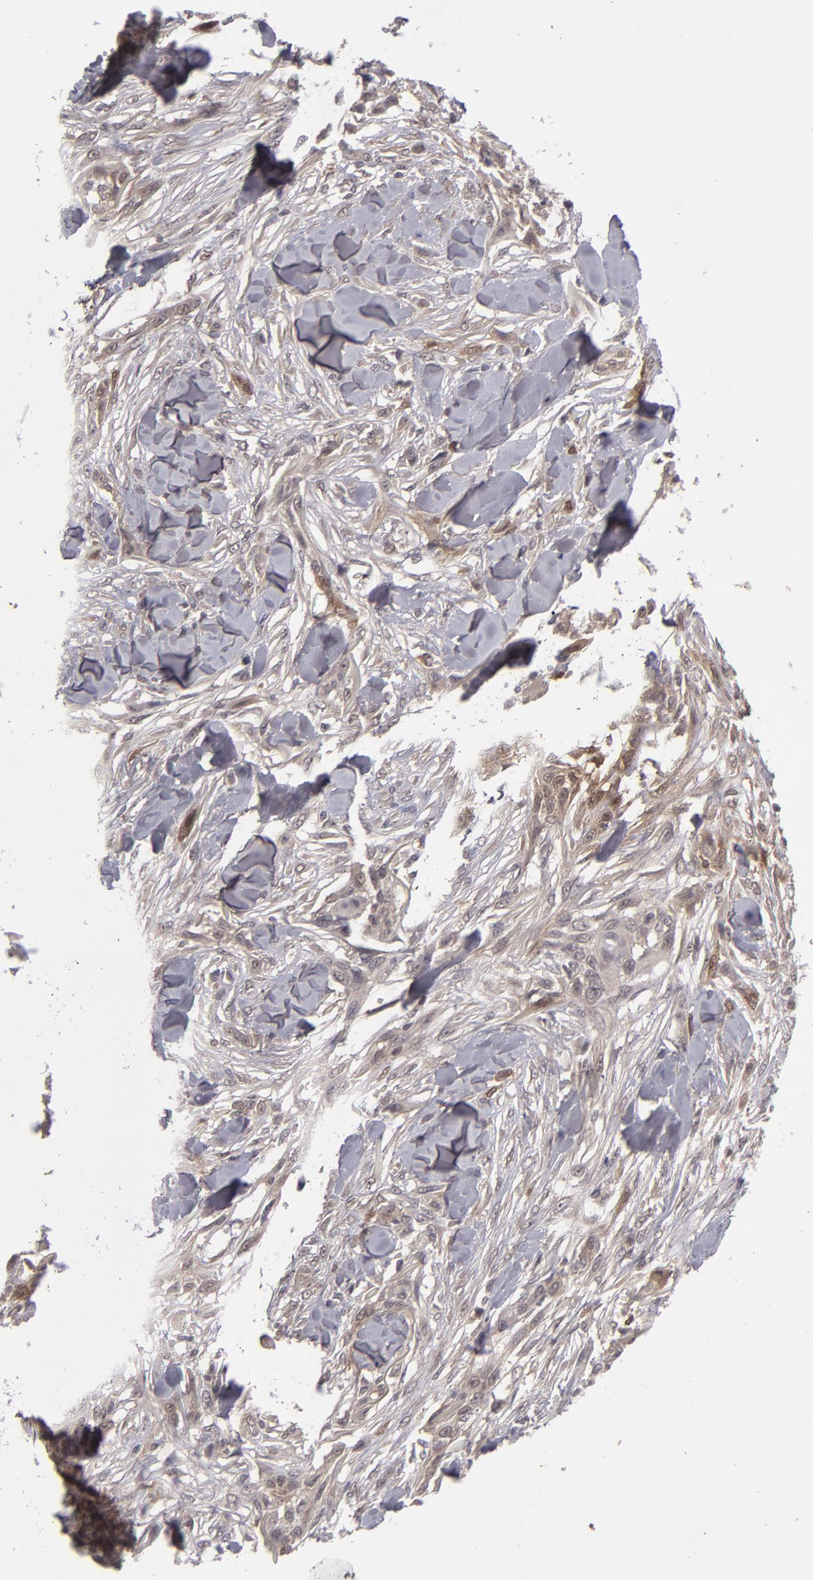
{"staining": {"intensity": "moderate", "quantity": ">75%", "location": "cytoplasmic/membranous"}, "tissue": "skin cancer", "cell_type": "Tumor cells", "image_type": "cancer", "snomed": [{"axis": "morphology", "description": "Squamous cell carcinoma, NOS"}, {"axis": "topography", "description": "Skin"}], "caption": "About >75% of tumor cells in skin cancer demonstrate moderate cytoplasmic/membranous protein positivity as visualized by brown immunohistochemical staining.", "gene": "TYMS", "patient": {"sex": "female", "age": 59}}